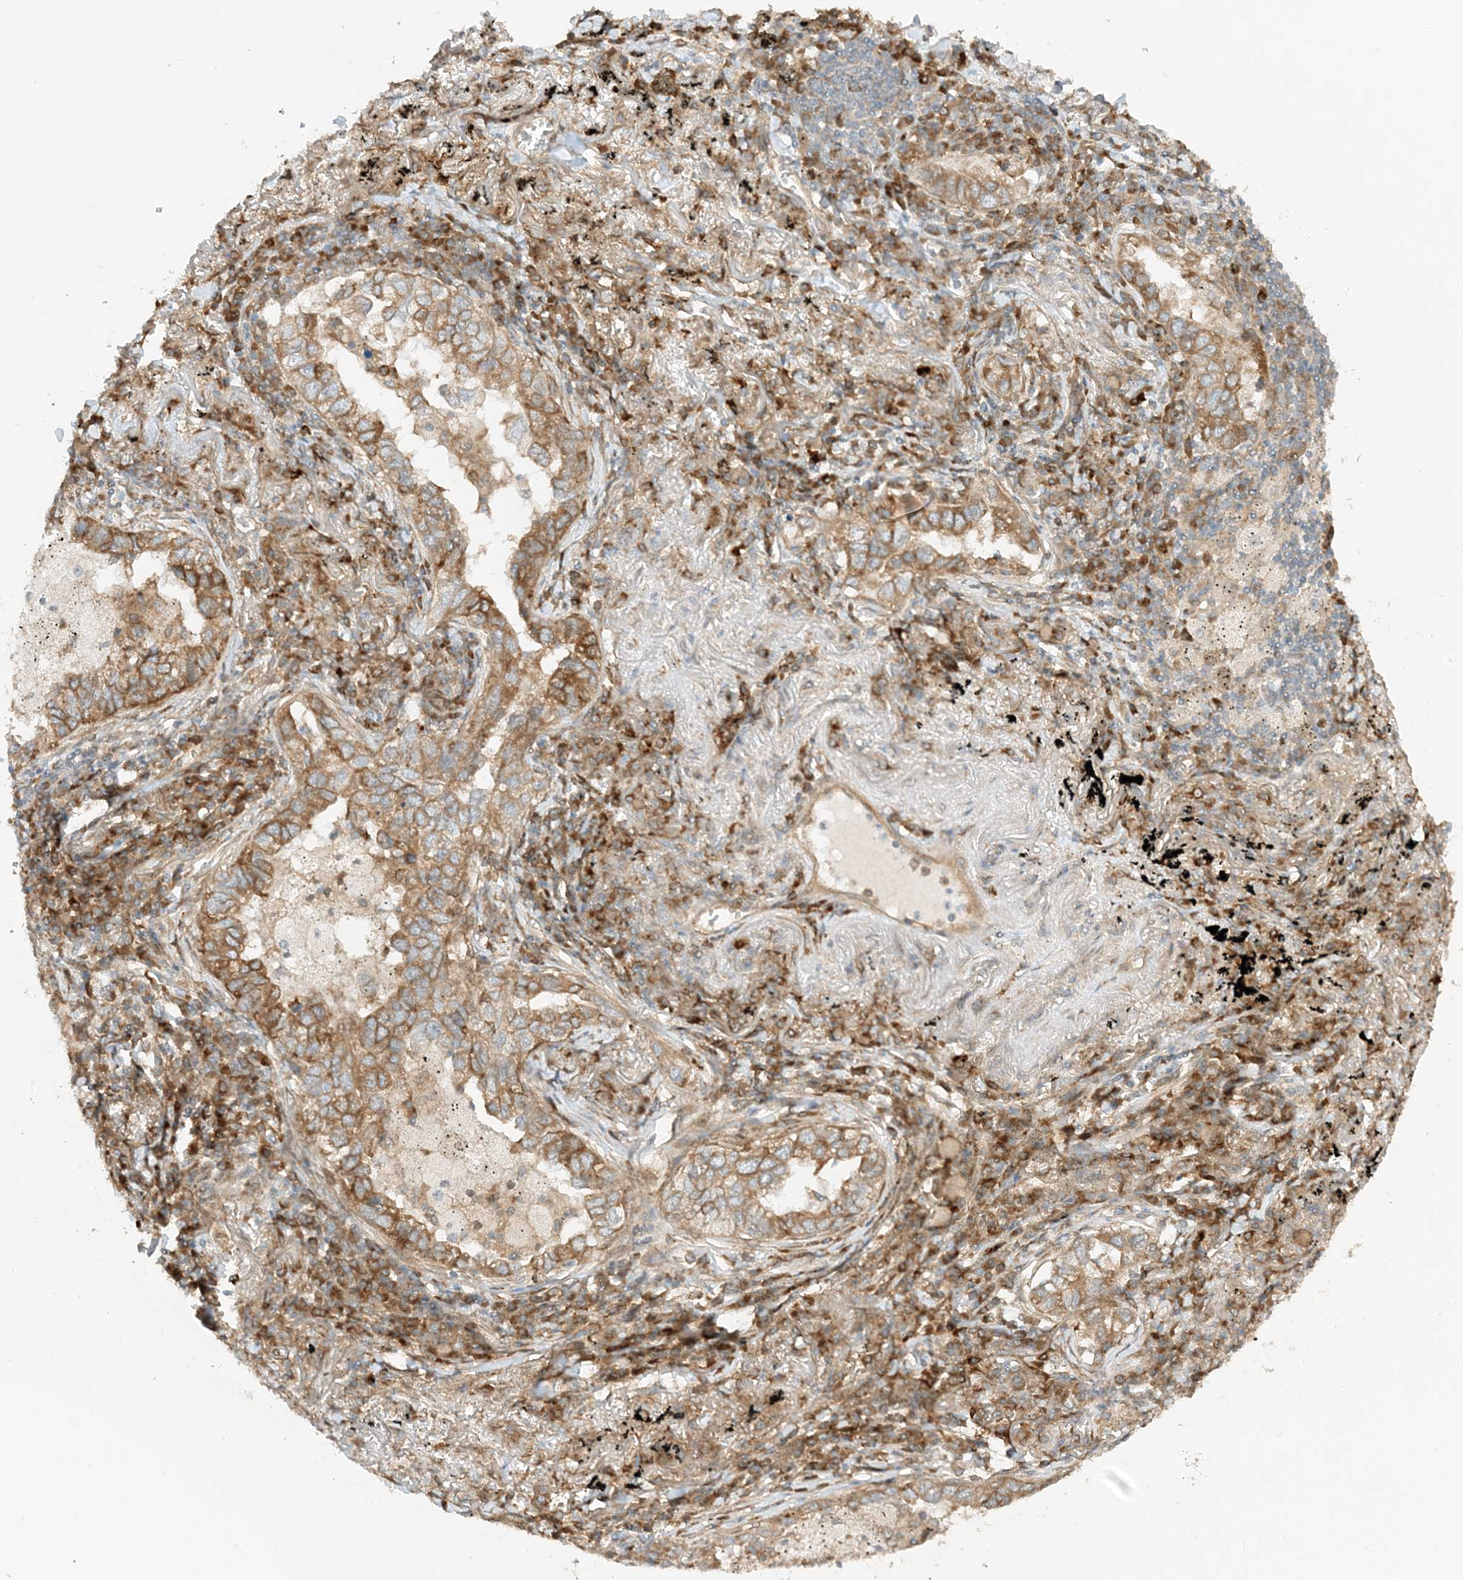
{"staining": {"intensity": "moderate", "quantity": ">75%", "location": "cytoplasmic/membranous"}, "tissue": "lung cancer", "cell_type": "Tumor cells", "image_type": "cancer", "snomed": [{"axis": "morphology", "description": "Adenocarcinoma, NOS"}, {"axis": "topography", "description": "Lung"}], "caption": "Lung adenocarcinoma stained for a protein reveals moderate cytoplasmic/membranous positivity in tumor cells.", "gene": "SCARF2", "patient": {"sex": "male", "age": 65}}